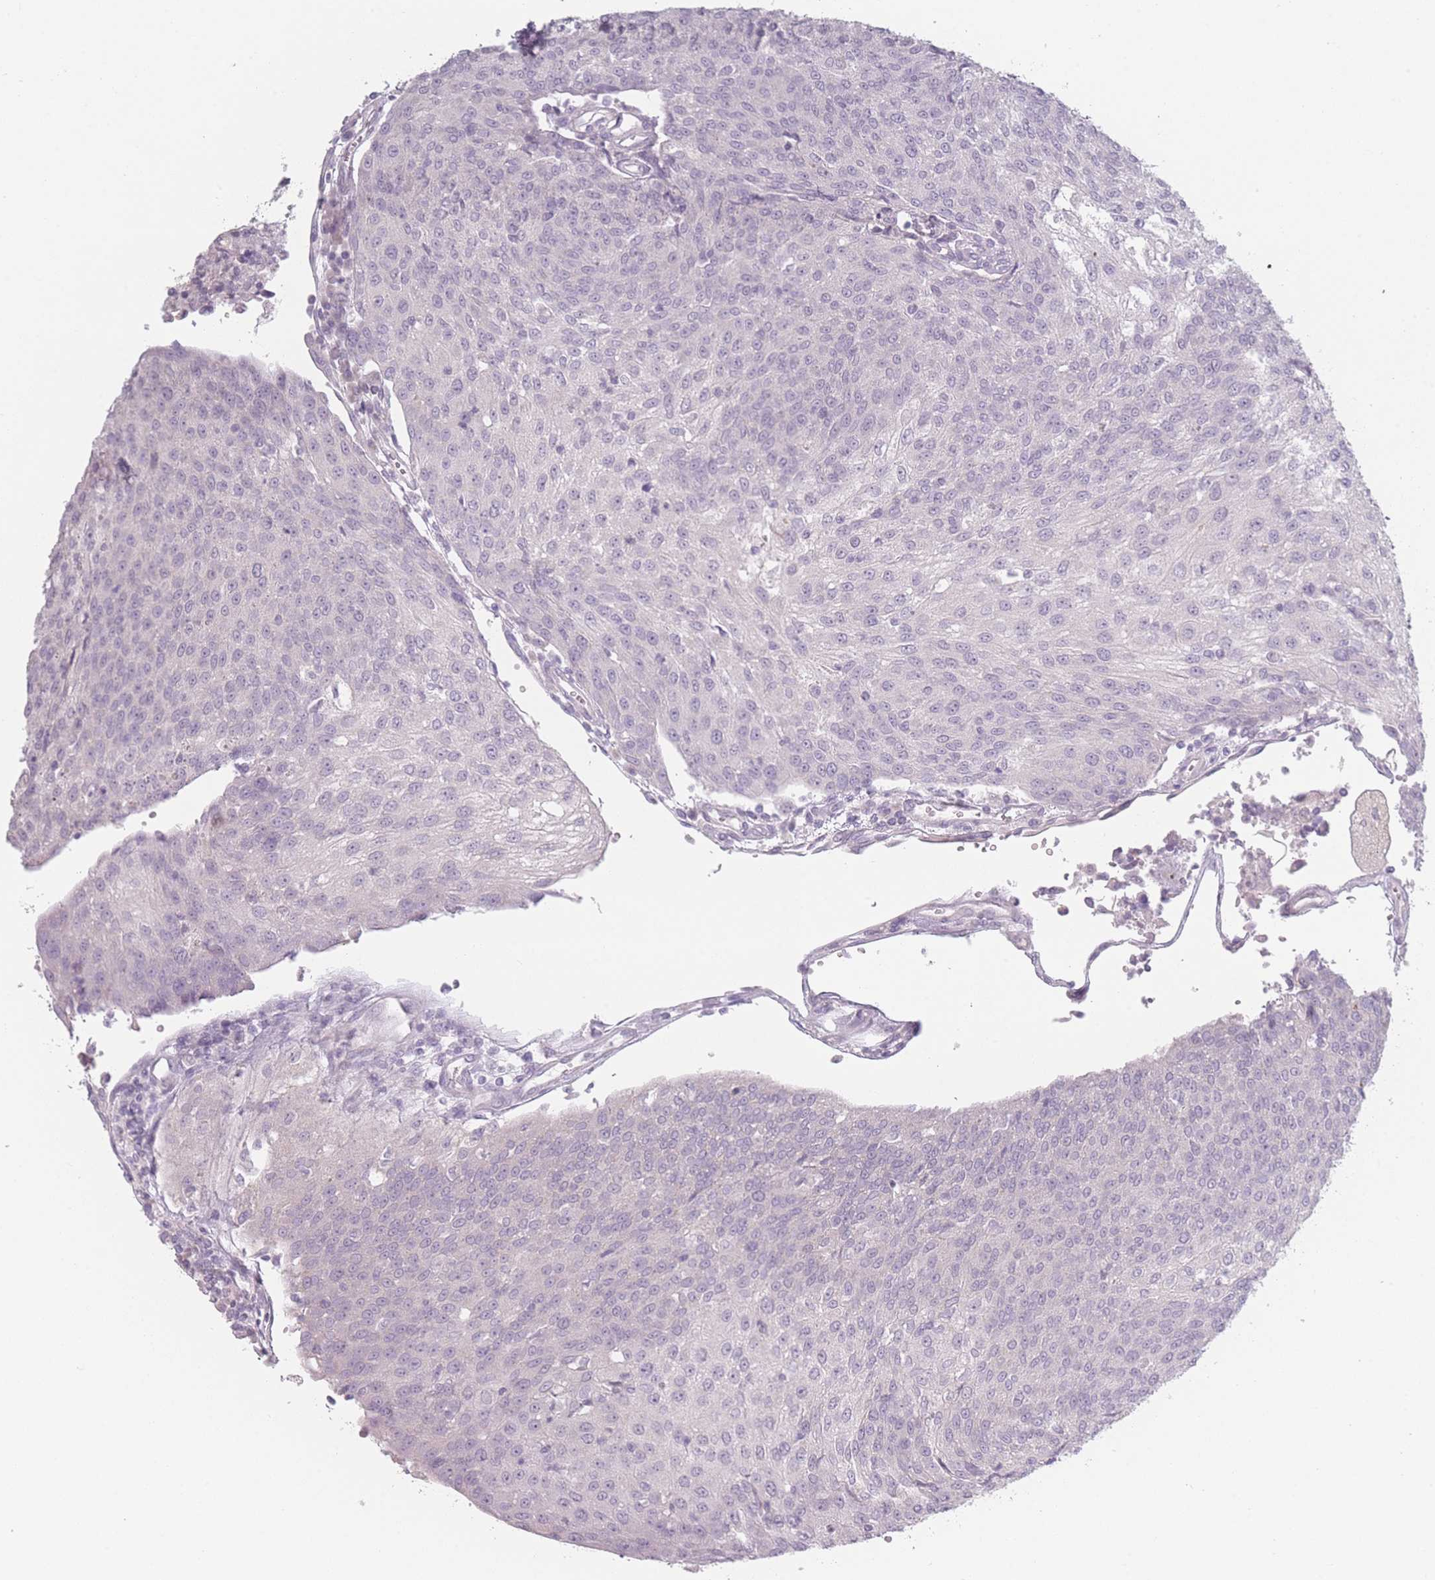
{"staining": {"intensity": "negative", "quantity": "none", "location": "none"}, "tissue": "urothelial cancer", "cell_type": "Tumor cells", "image_type": "cancer", "snomed": [{"axis": "morphology", "description": "Urothelial carcinoma, High grade"}, {"axis": "topography", "description": "Urinary bladder"}], "caption": "DAB immunohistochemical staining of human high-grade urothelial carcinoma displays no significant expression in tumor cells.", "gene": "RASL10B", "patient": {"sex": "female", "age": 85}}